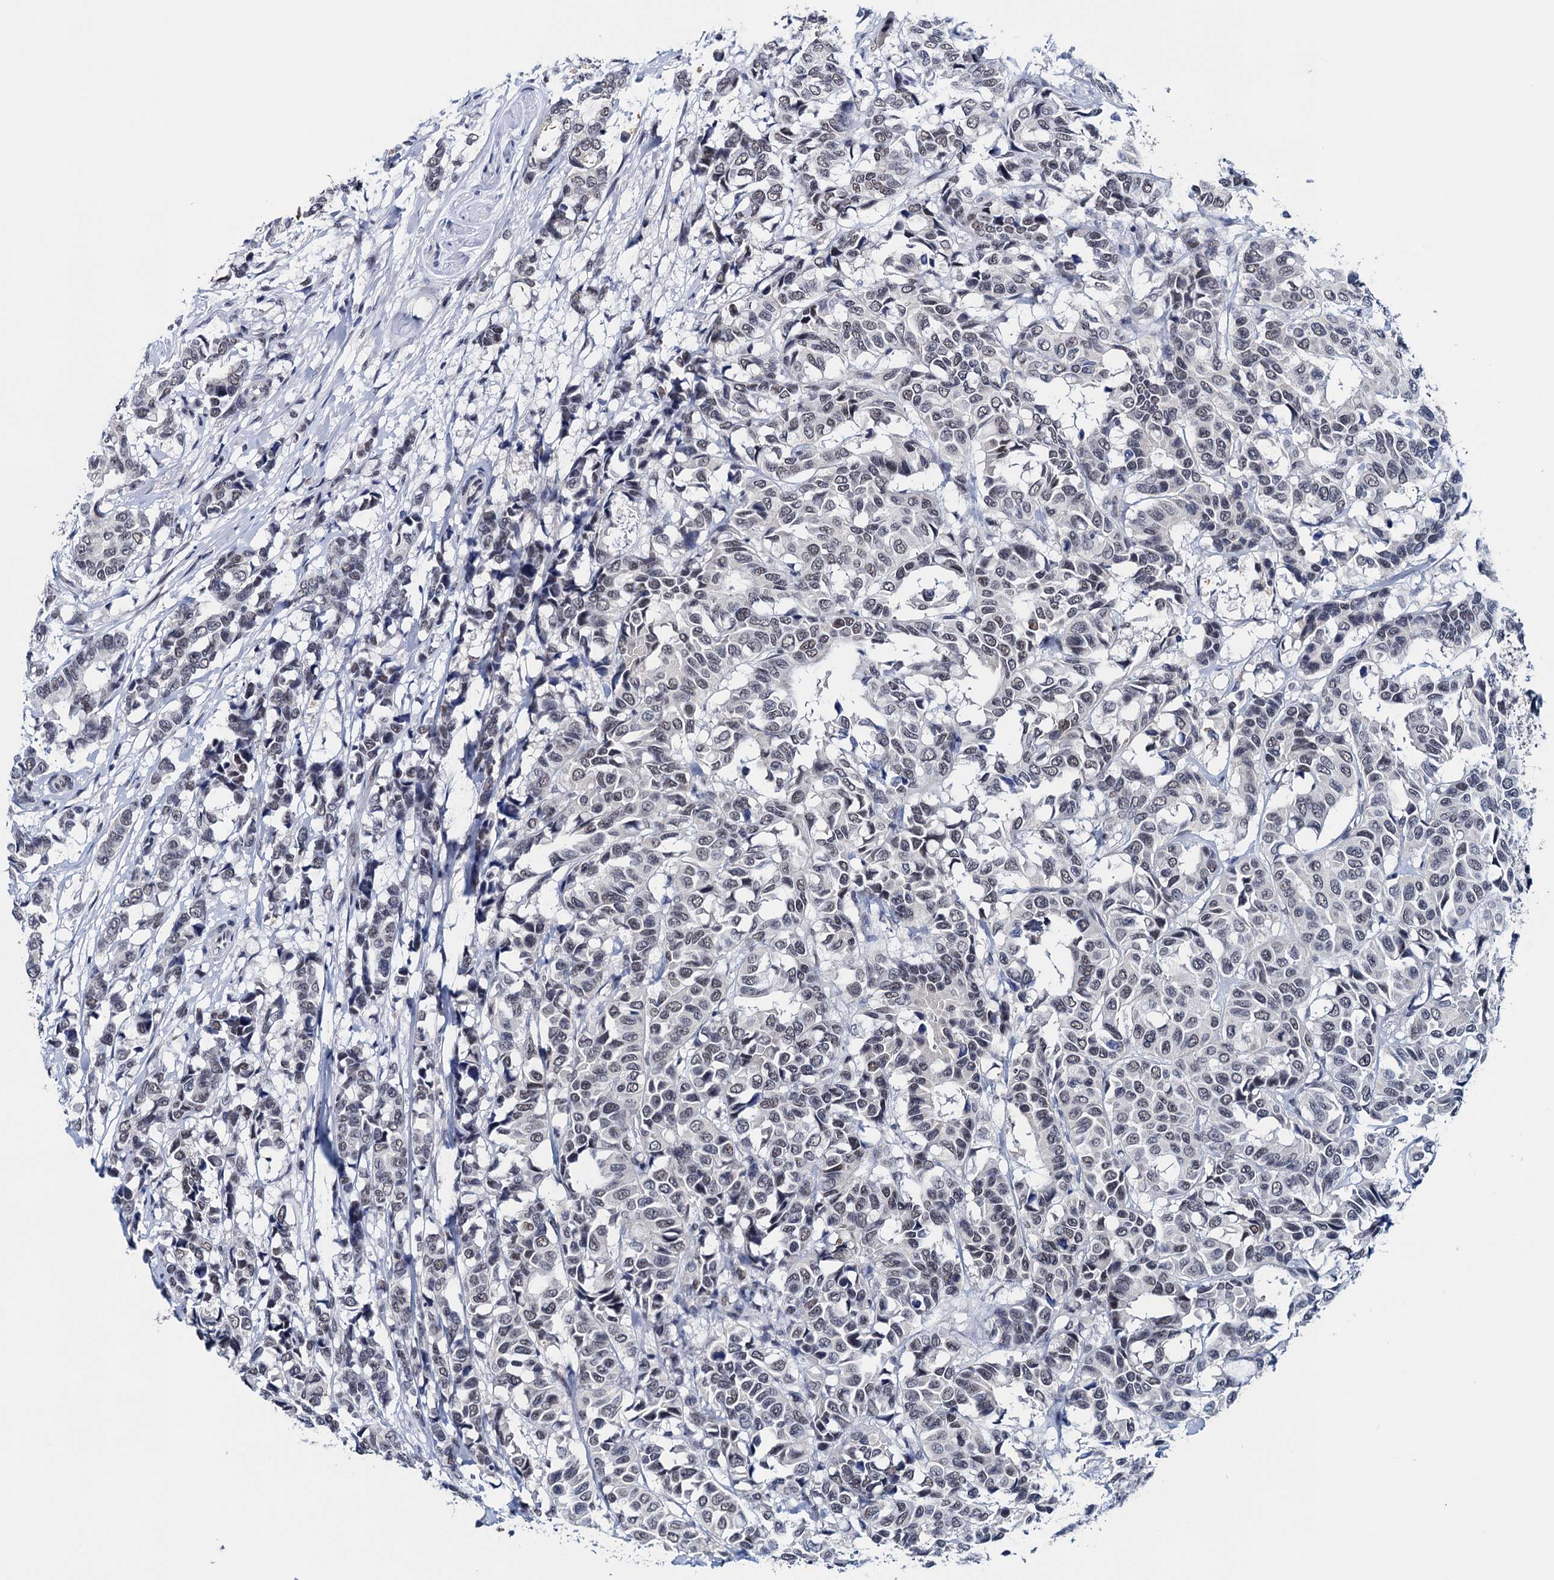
{"staining": {"intensity": "weak", "quantity": ">75%", "location": "nuclear"}, "tissue": "breast cancer", "cell_type": "Tumor cells", "image_type": "cancer", "snomed": [{"axis": "morphology", "description": "Duct carcinoma"}, {"axis": "topography", "description": "Breast"}], "caption": "The photomicrograph demonstrates staining of breast cancer, revealing weak nuclear protein positivity (brown color) within tumor cells.", "gene": "FNBP4", "patient": {"sex": "female", "age": 87}}